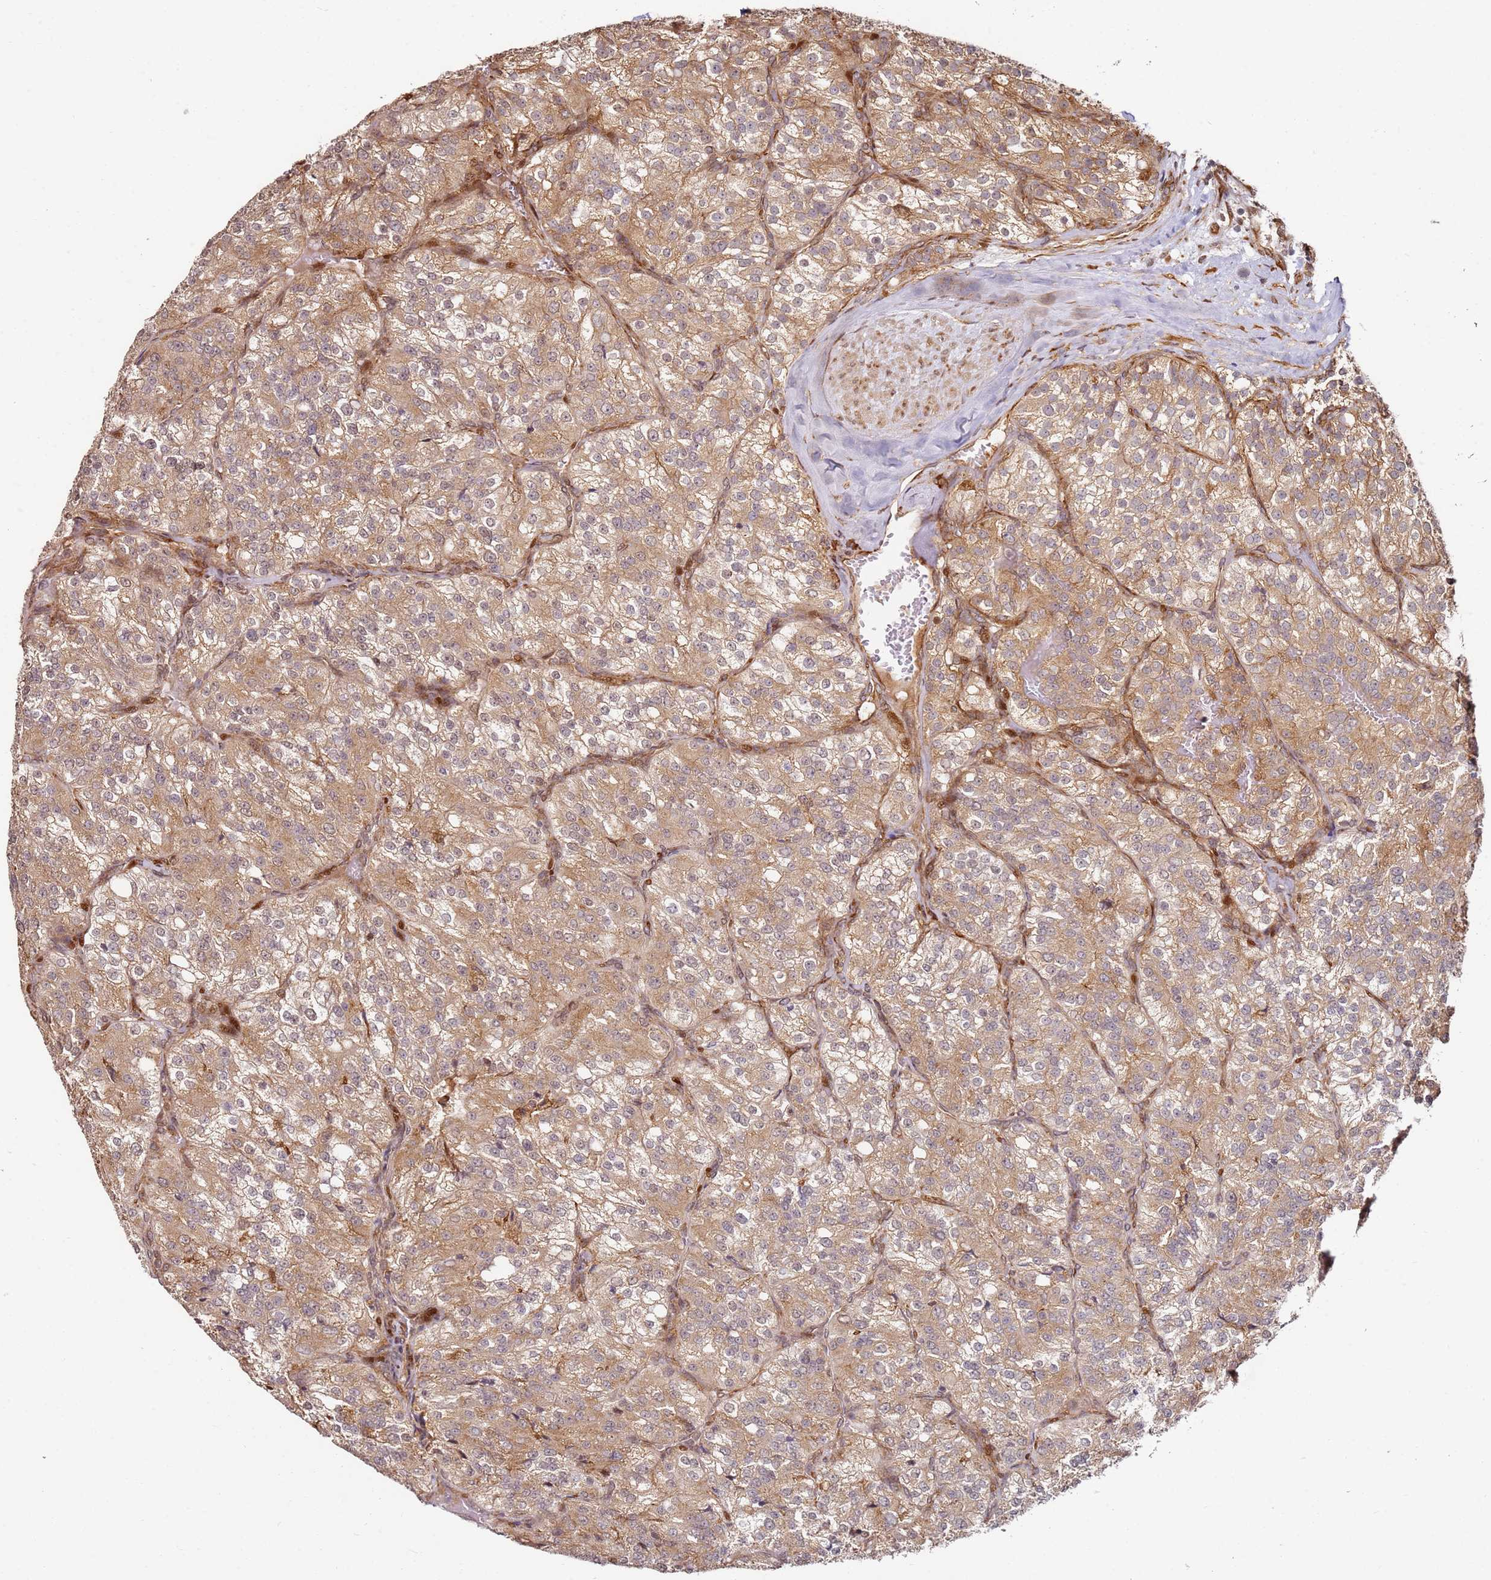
{"staining": {"intensity": "moderate", "quantity": ">75%", "location": "cytoplasmic/membranous"}, "tissue": "renal cancer", "cell_type": "Tumor cells", "image_type": "cancer", "snomed": [{"axis": "morphology", "description": "Adenocarcinoma, NOS"}, {"axis": "topography", "description": "Kidney"}], "caption": "A brown stain labels moderate cytoplasmic/membranous staining of a protein in human renal cancer (adenocarcinoma) tumor cells.", "gene": "RPS3A", "patient": {"sex": "female", "age": 63}}